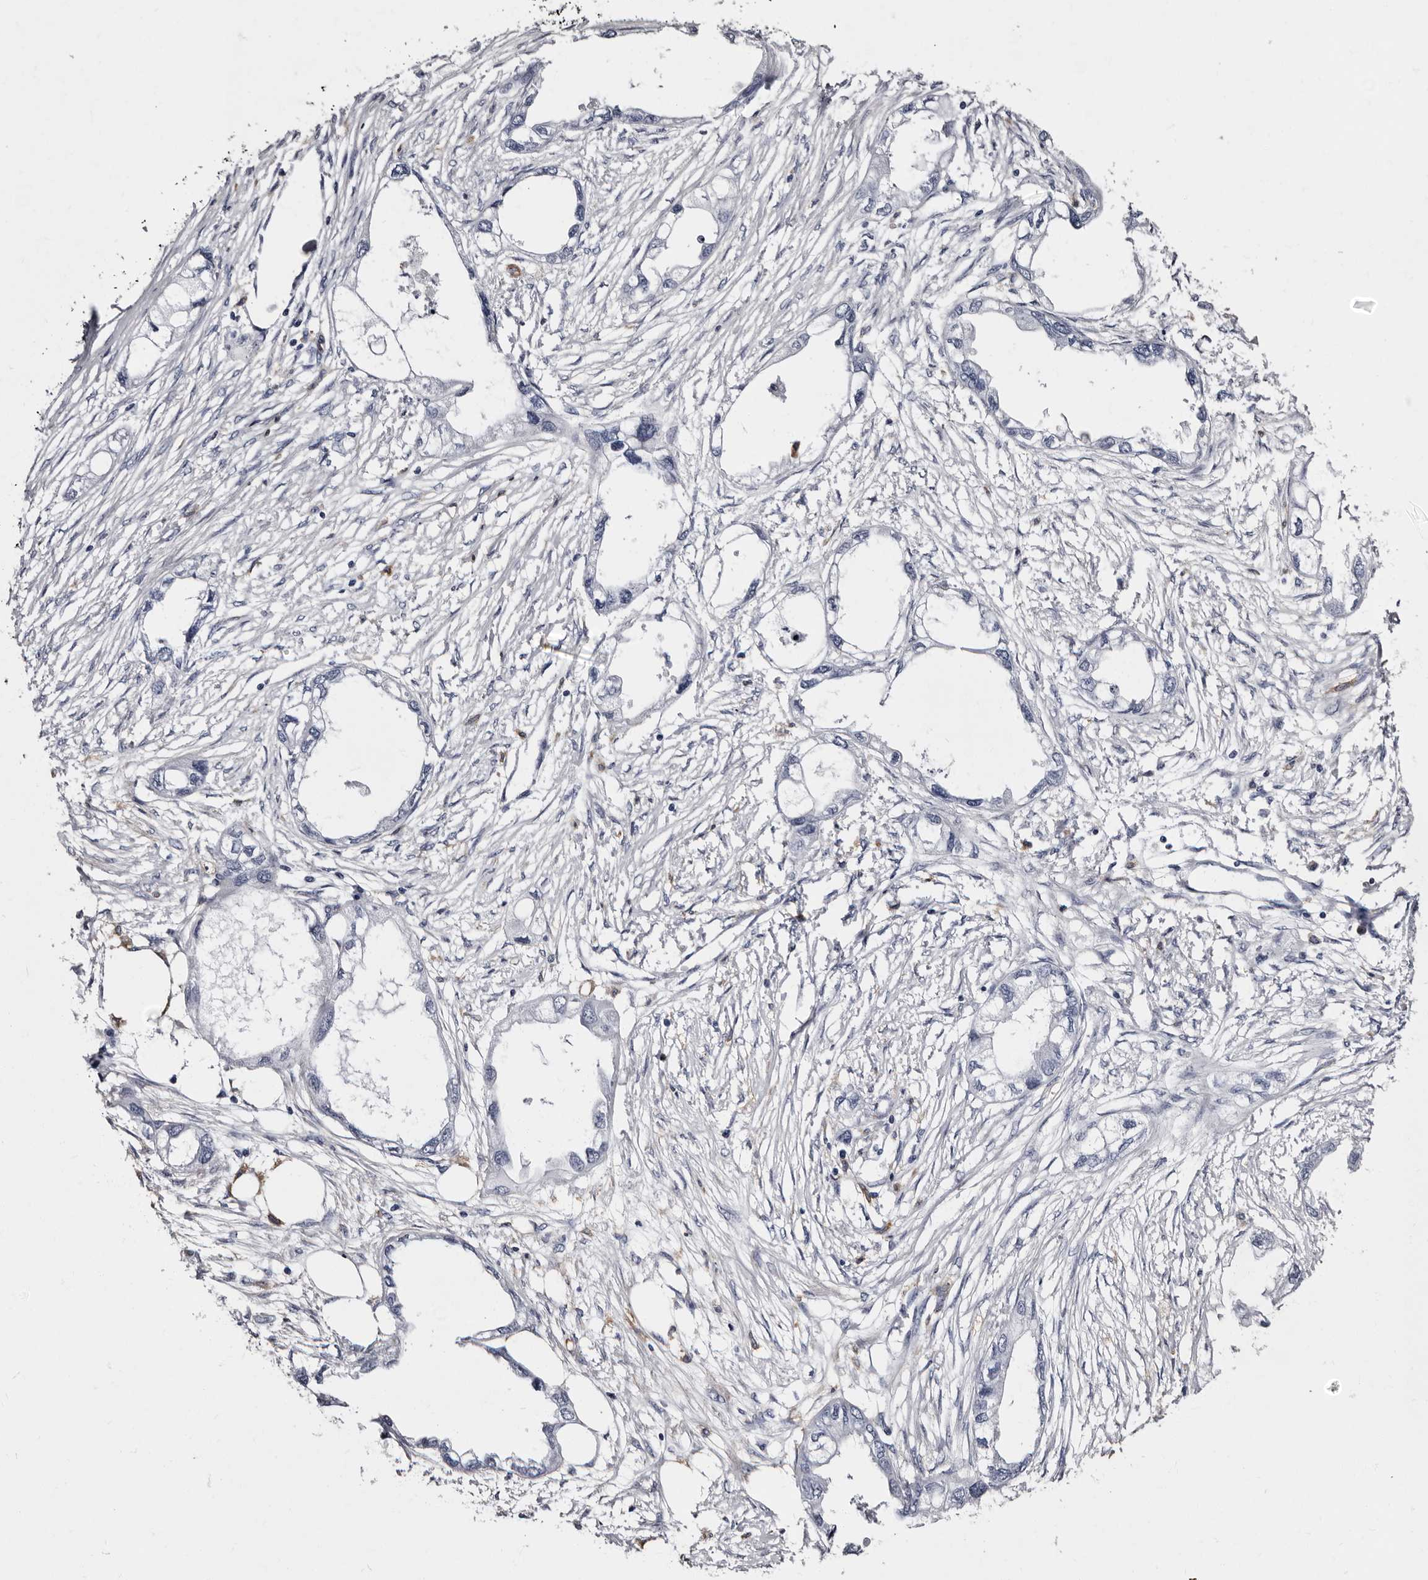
{"staining": {"intensity": "negative", "quantity": "none", "location": "none"}, "tissue": "endometrial cancer", "cell_type": "Tumor cells", "image_type": "cancer", "snomed": [{"axis": "morphology", "description": "Adenocarcinoma, NOS"}, {"axis": "morphology", "description": "Adenocarcinoma, metastatic, NOS"}, {"axis": "topography", "description": "Adipose tissue"}, {"axis": "topography", "description": "Endometrium"}], "caption": "An immunohistochemistry photomicrograph of endometrial cancer (adenocarcinoma) is shown. There is no staining in tumor cells of endometrial cancer (adenocarcinoma).", "gene": "EPB41L3", "patient": {"sex": "female", "age": 67}}